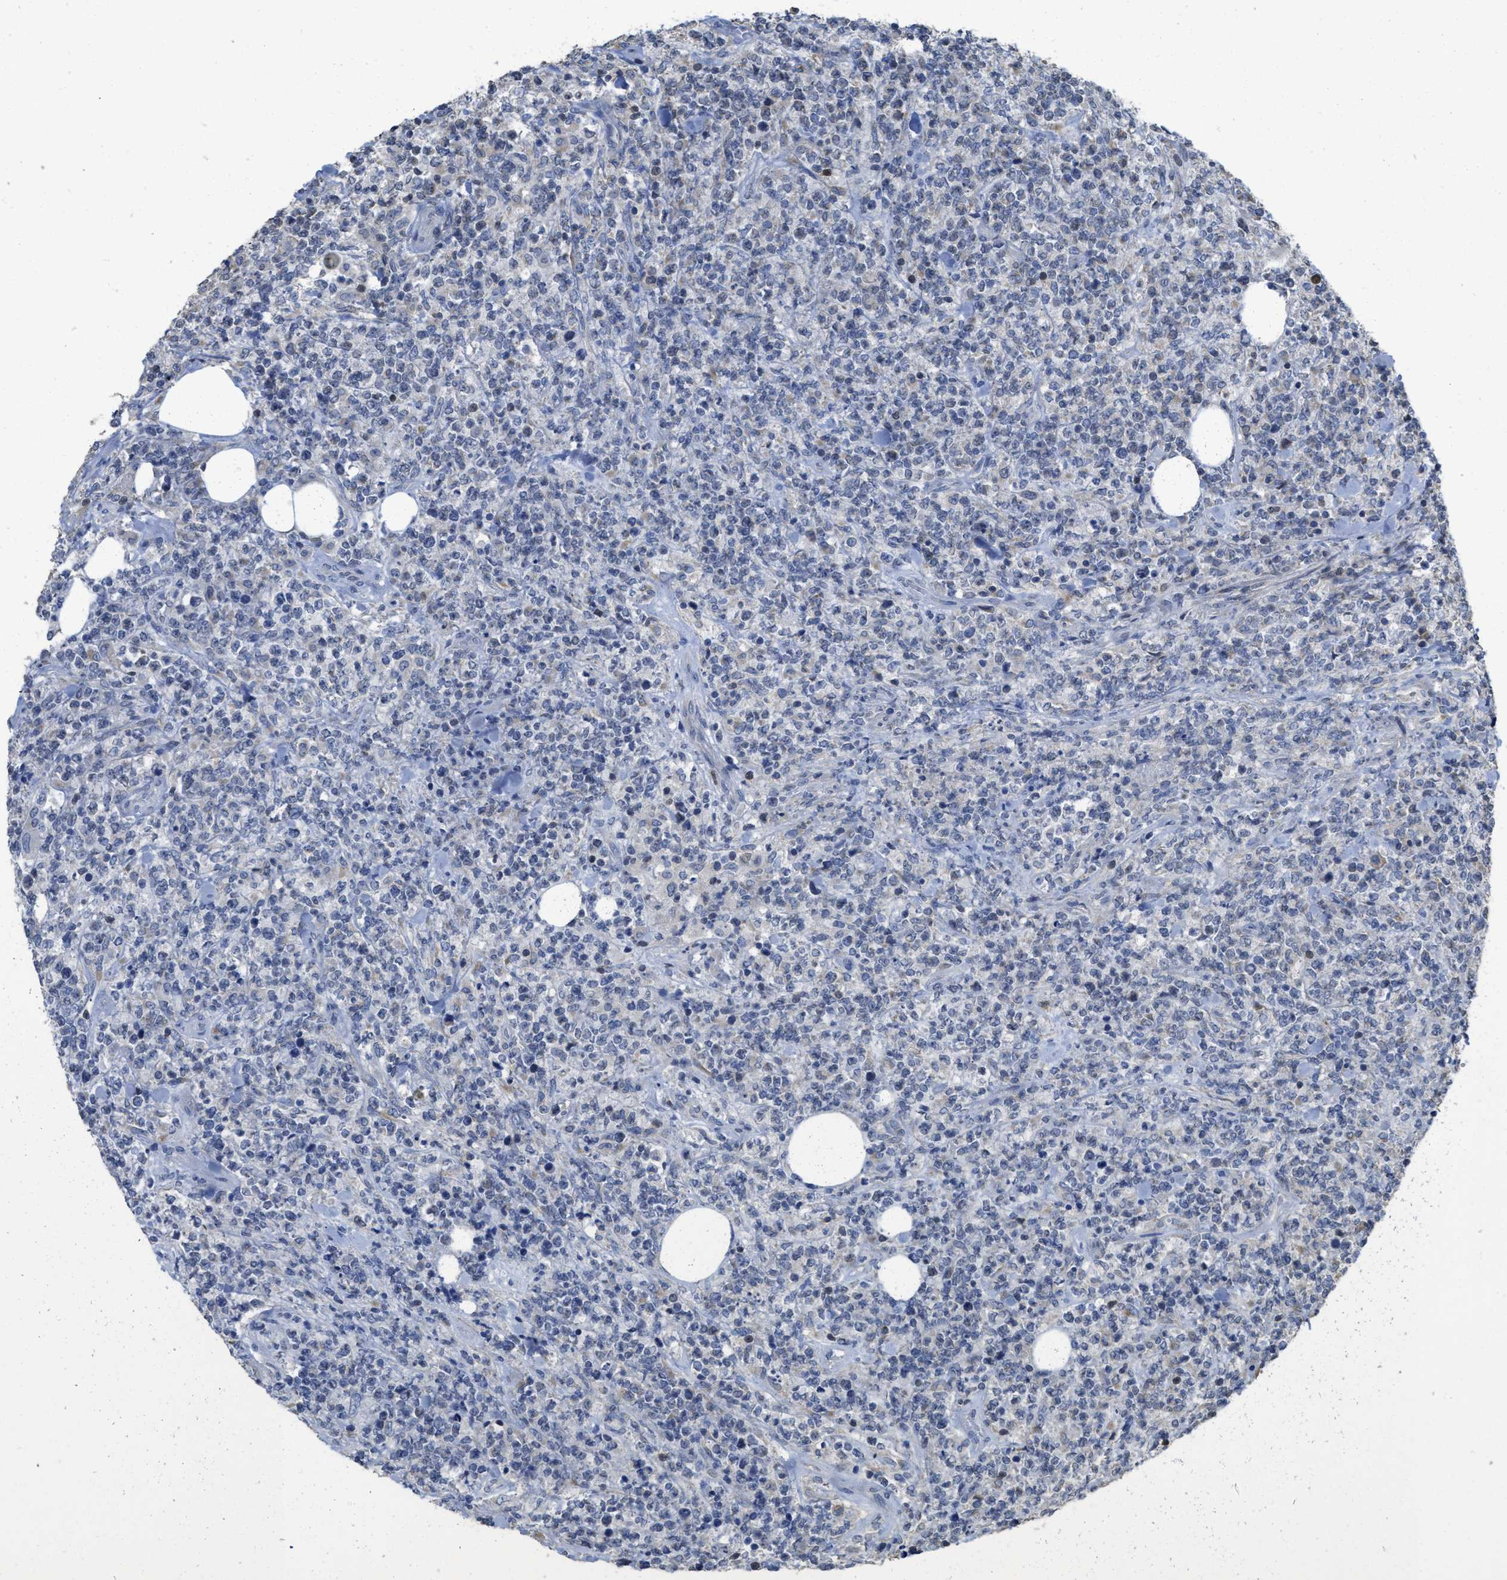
{"staining": {"intensity": "negative", "quantity": "none", "location": "none"}, "tissue": "lymphoma", "cell_type": "Tumor cells", "image_type": "cancer", "snomed": [{"axis": "morphology", "description": "Malignant lymphoma, non-Hodgkin's type, High grade"}, {"axis": "topography", "description": "Soft tissue"}], "caption": "DAB immunohistochemical staining of malignant lymphoma, non-Hodgkin's type (high-grade) displays no significant positivity in tumor cells.", "gene": "SFXN2", "patient": {"sex": "male", "age": 18}}